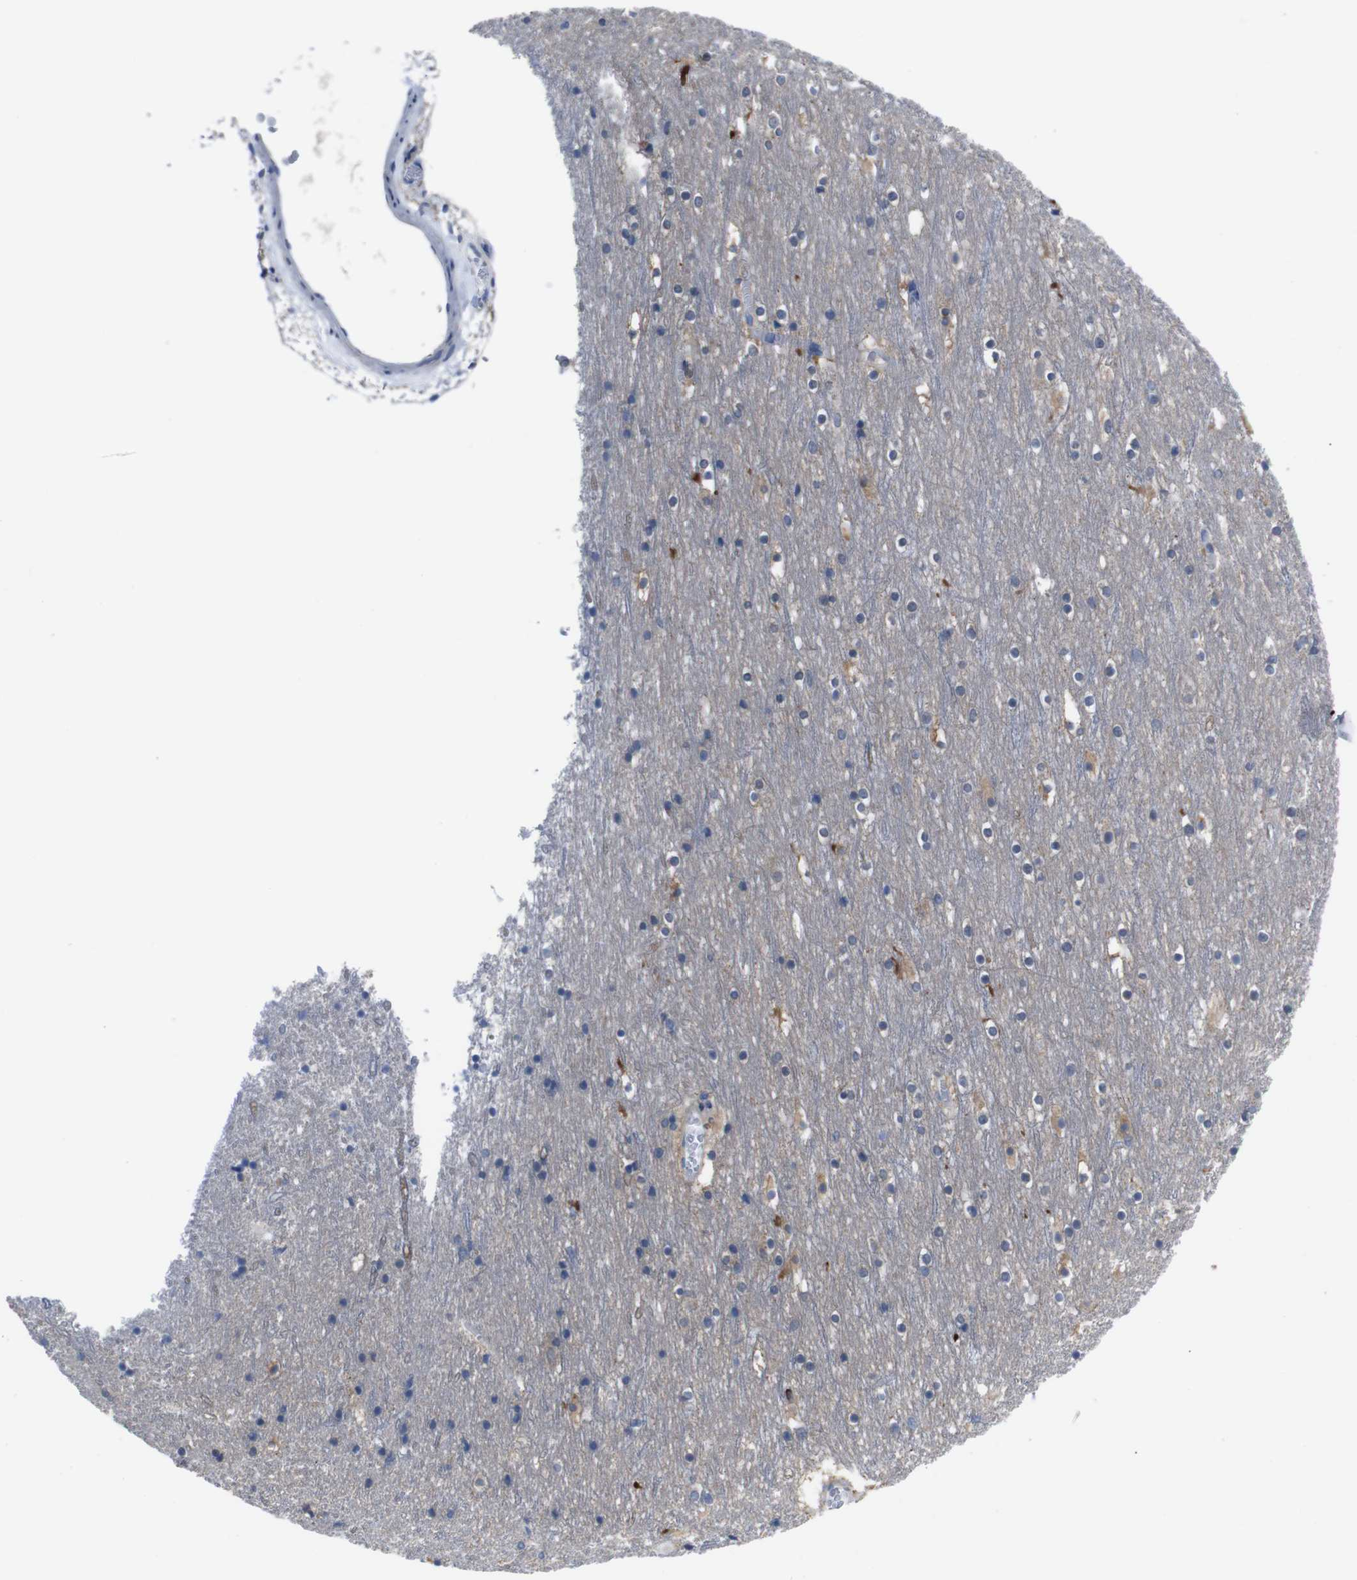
{"staining": {"intensity": "negative", "quantity": "none", "location": "none"}, "tissue": "cerebral cortex", "cell_type": "Endothelial cells", "image_type": "normal", "snomed": [{"axis": "morphology", "description": "Normal tissue, NOS"}, {"axis": "topography", "description": "Cerebral cortex"}], "caption": "The photomicrograph reveals no significant staining in endothelial cells of cerebral cortex.", "gene": "SEMA4B", "patient": {"sex": "male", "age": 45}}